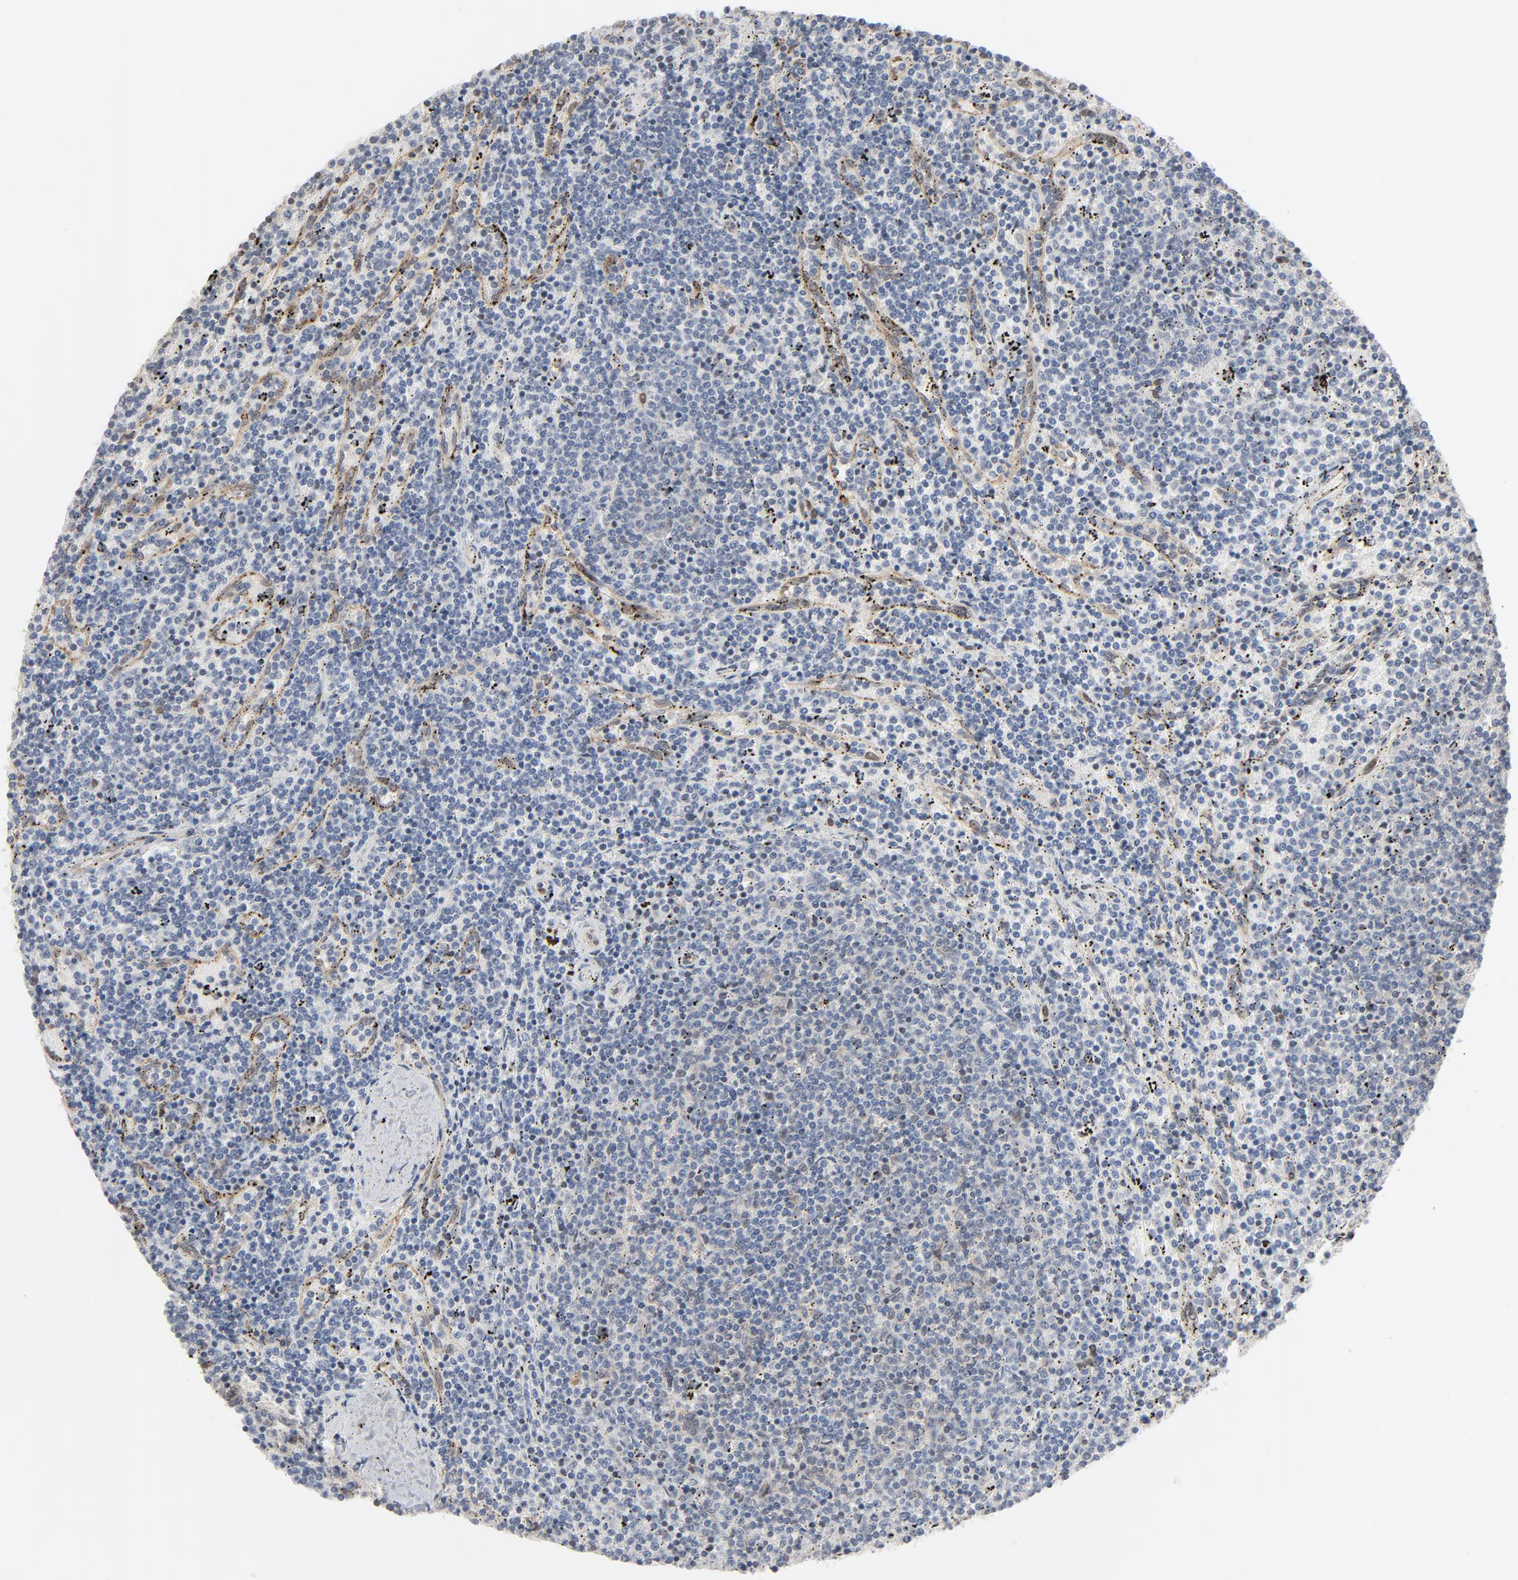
{"staining": {"intensity": "negative", "quantity": "none", "location": "none"}, "tissue": "lymphoma", "cell_type": "Tumor cells", "image_type": "cancer", "snomed": [{"axis": "morphology", "description": "Malignant lymphoma, non-Hodgkin's type, Low grade"}, {"axis": "topography", "description": "Spleen"}], "caption": "An image of lymphoma stained for a protein displays no brown staining in tumor cells. (Stains: DAB immunohistochemistry with hematoxylin counter stain, Microscopy: brightfield microscopy at high magnification).", "gene": "ITPR3", "patient": {"sex": "female", "age": 50}}